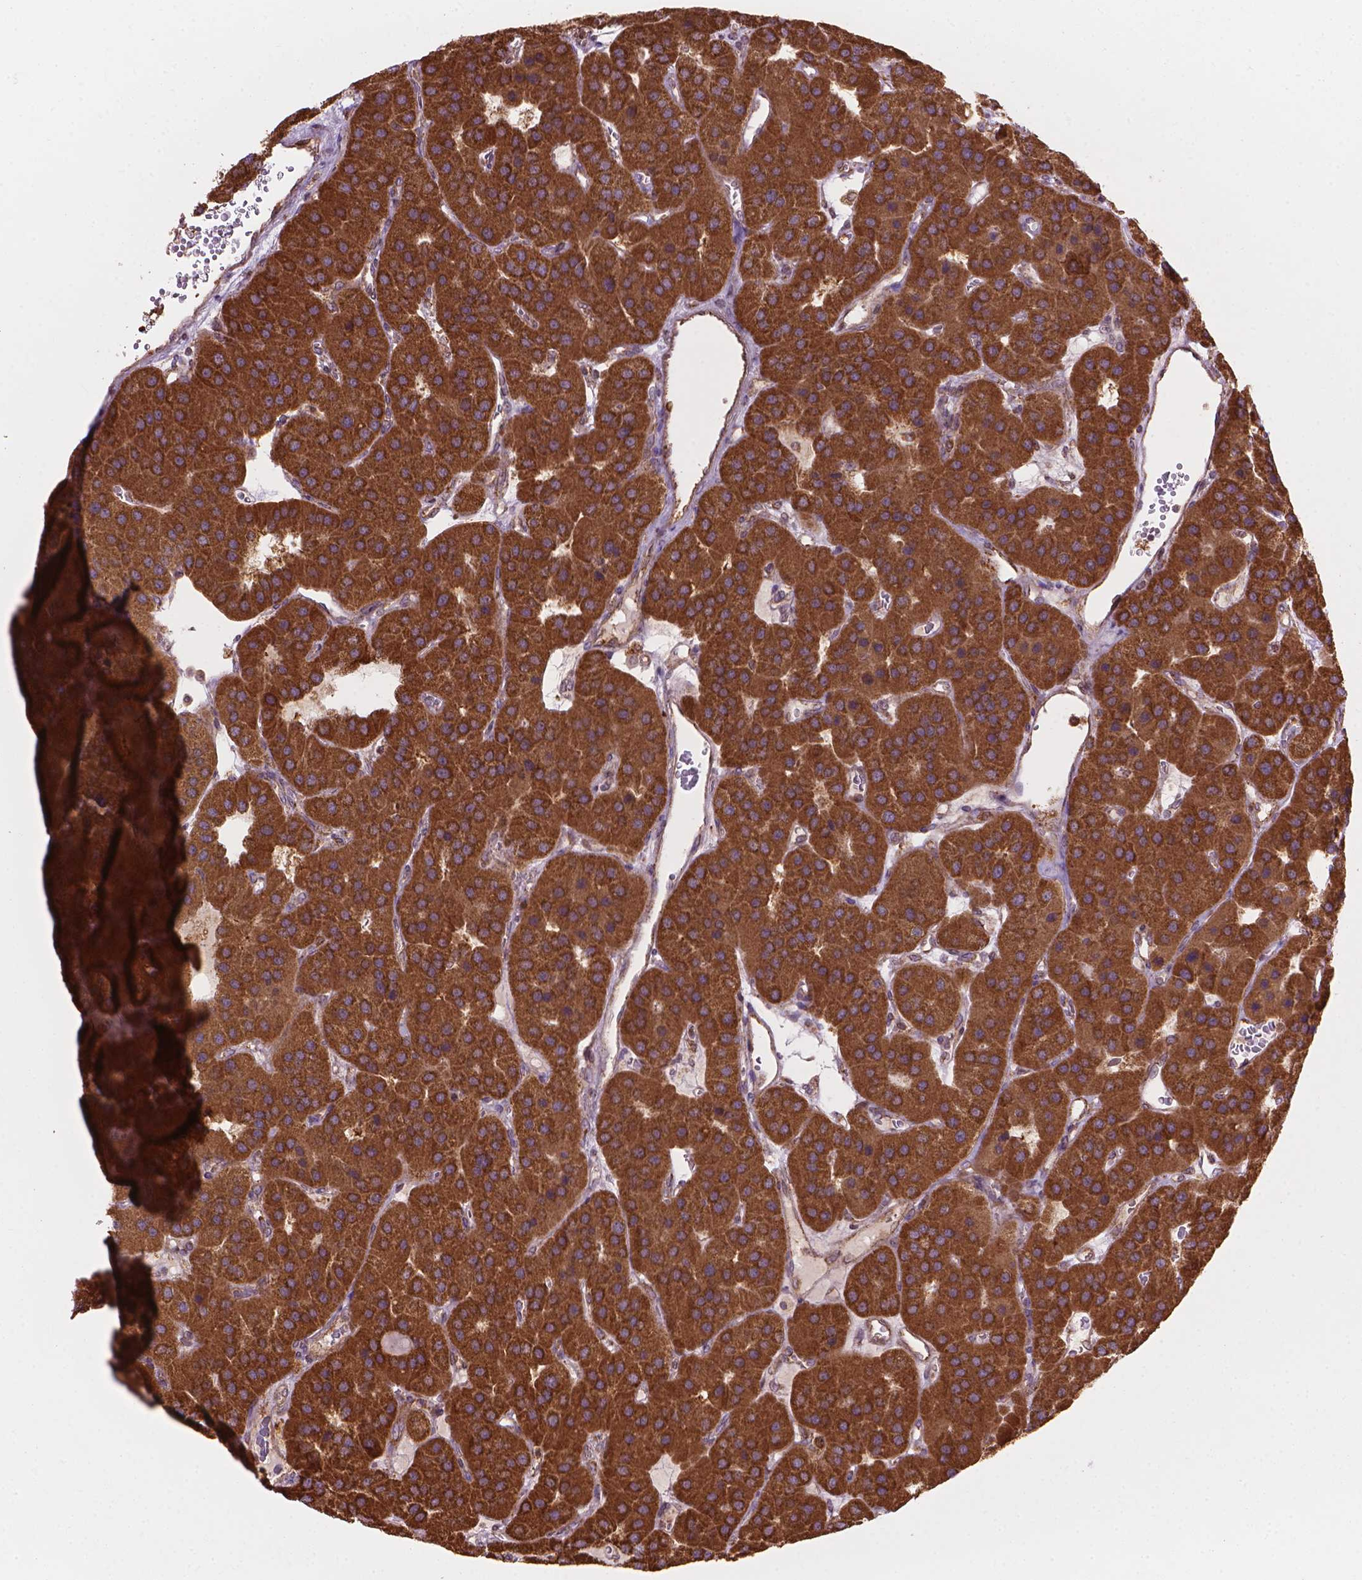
{"staining": {"intensity": "strong", "quantity": ">75%", "location": "cytoplasmic/membranous"}, "tissue": "parathyroid gland", "cell_type": "Glandular cells", "image_type": "normal", "snomed": [{"axis": "morphology", "description": "Normal tissue, NOS"}, {"axis": "morphology", "description": "Adenoma, NOS"}, {"axis": "topography", "description": "Parathyroid gland"}], "caption": "Parathyroid gland was stained to show a protein in brown. There is high levels of strong cytoplasmic/membranous expression in approximately >75% of glandular cells. (brown staining indicates protein expression, while blue staining denotes nuclei).", "gene": "VARS2", "patient": {"sex": "female", "age": 86}}